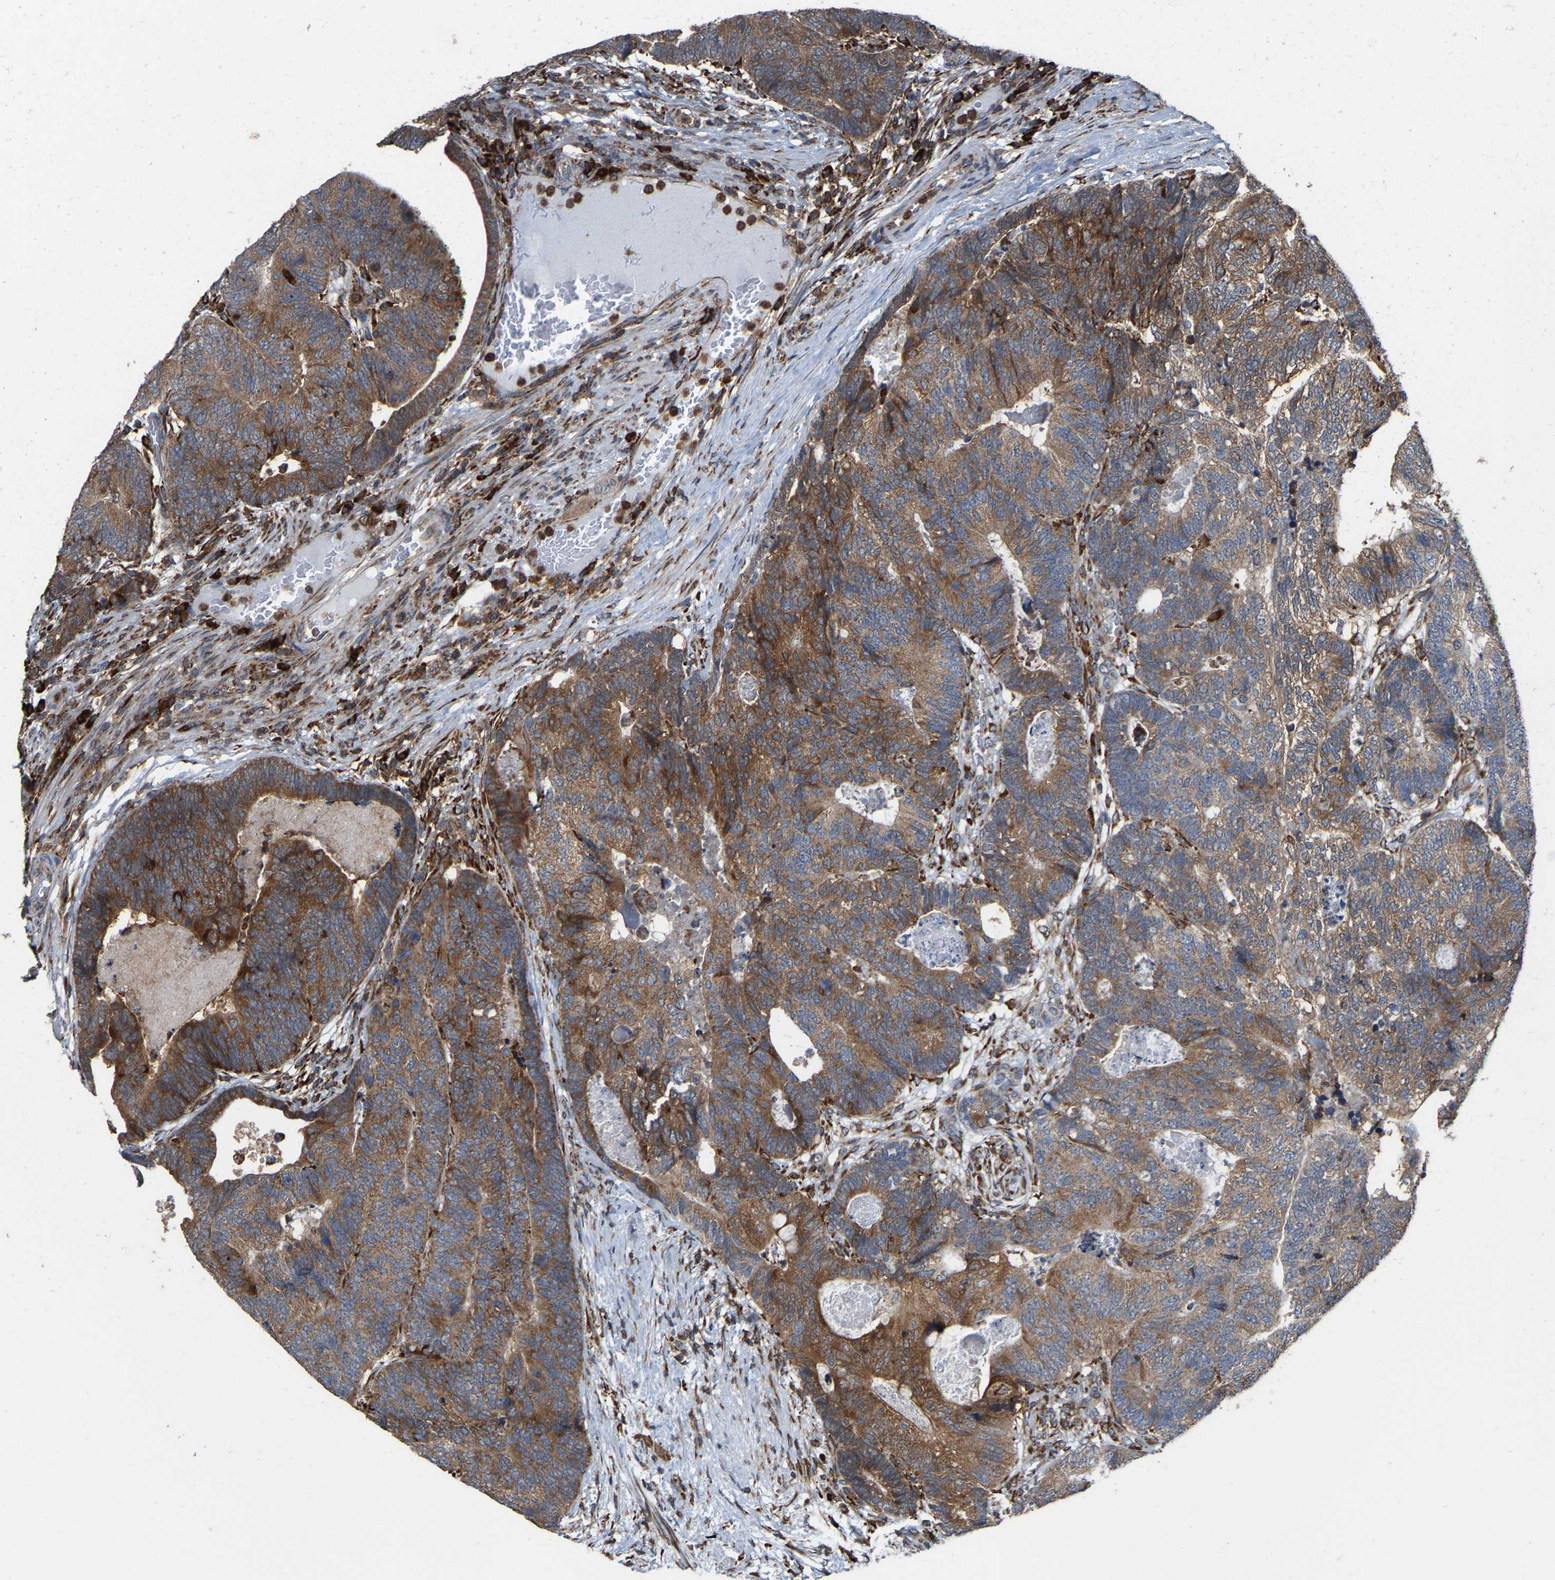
{"staining": {"intensity": "strong", "quantity": ">75%", "location": "cytoplasmic/membranous"}, "tissue": "colorectal cancer", "cell_type": "Tumor cells", "image_type": "cancer", "snomed": [{"axis": "morphology", "description": "Adenocarcinoma, NOS"}, {"axis": "topography", "description": "Colon"}], "caption": "Adenocarcinoma (colorectal) stained for a protein exhibits strong cytoplasmic/membranous positivity in tumor cells. Immunohistochemistry (ihc) stains the protein of interest in brown and the nuclei are stained blue.", "gene": "FGD3", "patient": {"sex": "female", "age": 67}}